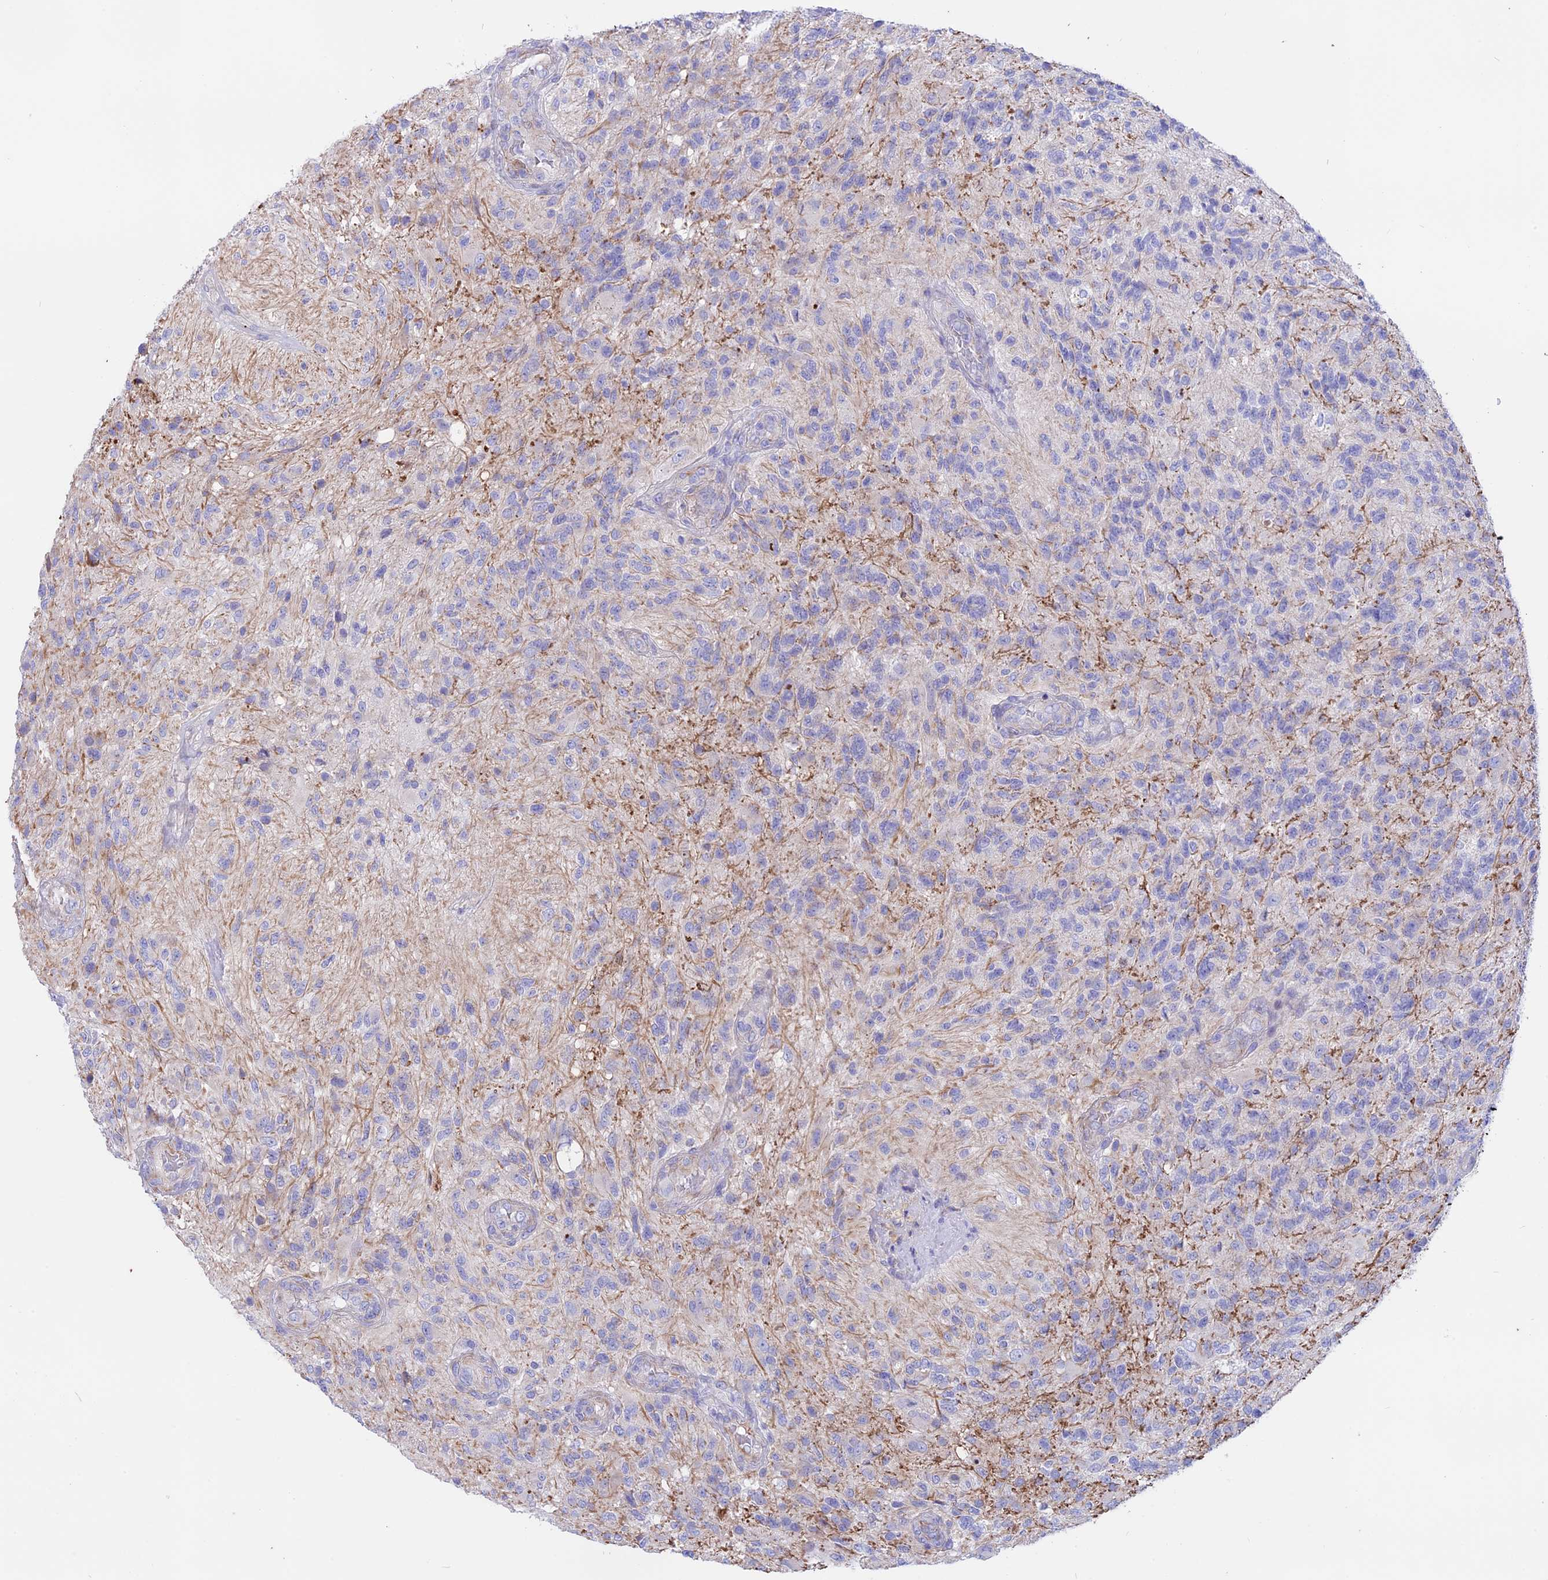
{"staining": {"intensity": "negative", "quantity": "none", "location": "none"}, "tissue": "glioma", "cell_type": "Tumor cells", "image_type": "cancer", "snomed": [{"axis": "morphology", "description": "Glioma, malignant, High grade"}, {"axis": "topography", "description": "Brain"}], "caption": "Tumor cells show no significant staining in glioma.", "gene": "TMEM138", "patient": {"sex": "male", "age": 56}}